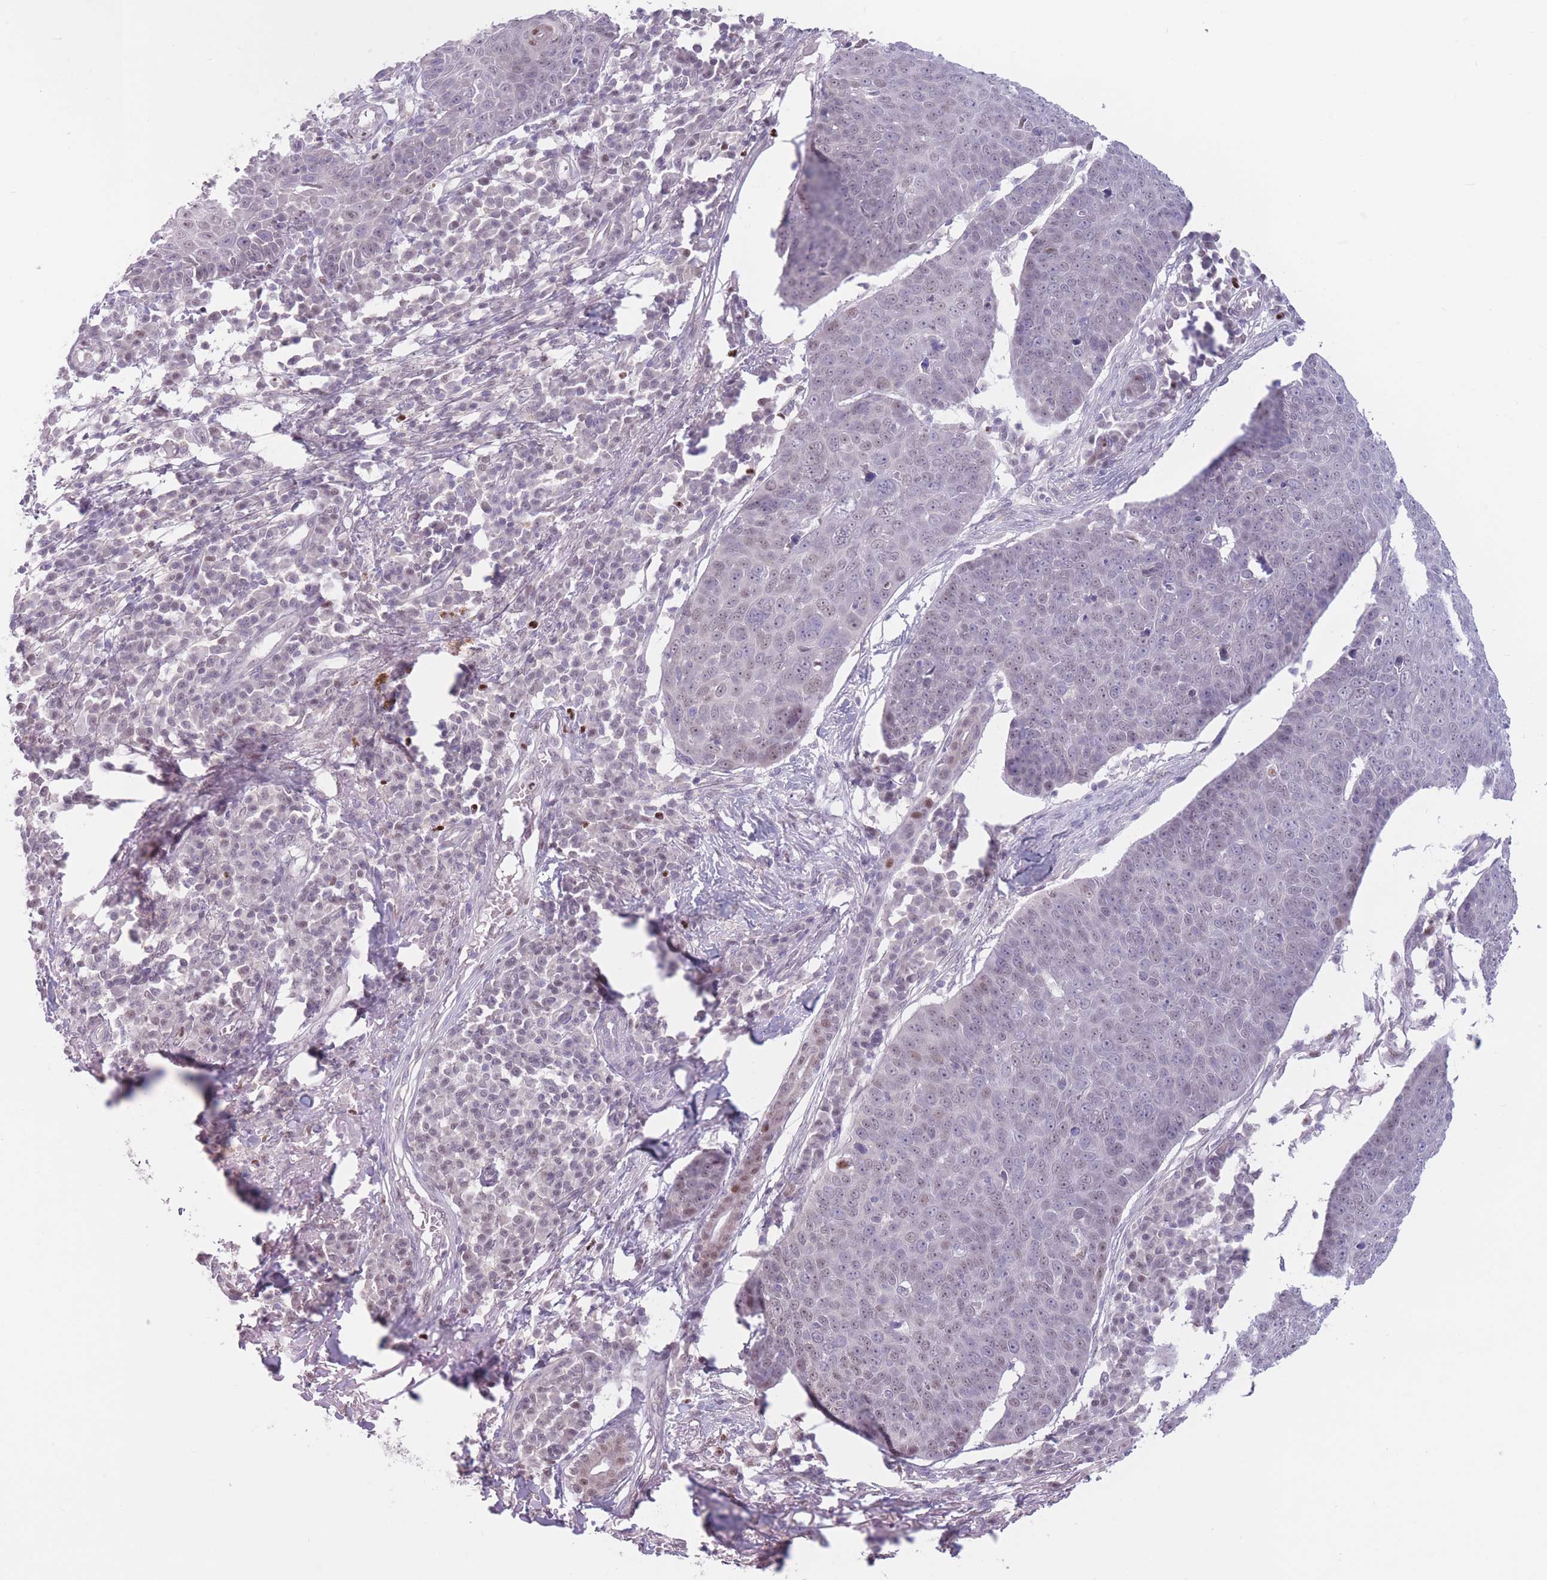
{"staining": {"intensity": "weak", "quantity": "<25%", "location": "nuclear"}, "tissue": "skin cancer", "cell_type": "Tumor cells", "image_type": "cancer", "snomed": [{"axis": "morphology", "description": "Squamous cell carcinoma, NOS"}, {"axis": "topography", "description": "Skin"}], "caption": "Immunohistochemistry (IHC) image of human squamous cell carcinoma (skin) stained for a protein (brown), which reveals no positivity in tumor cells.", "gene": "ZNF439", "patient": {"sex": "male", "age": 71}}